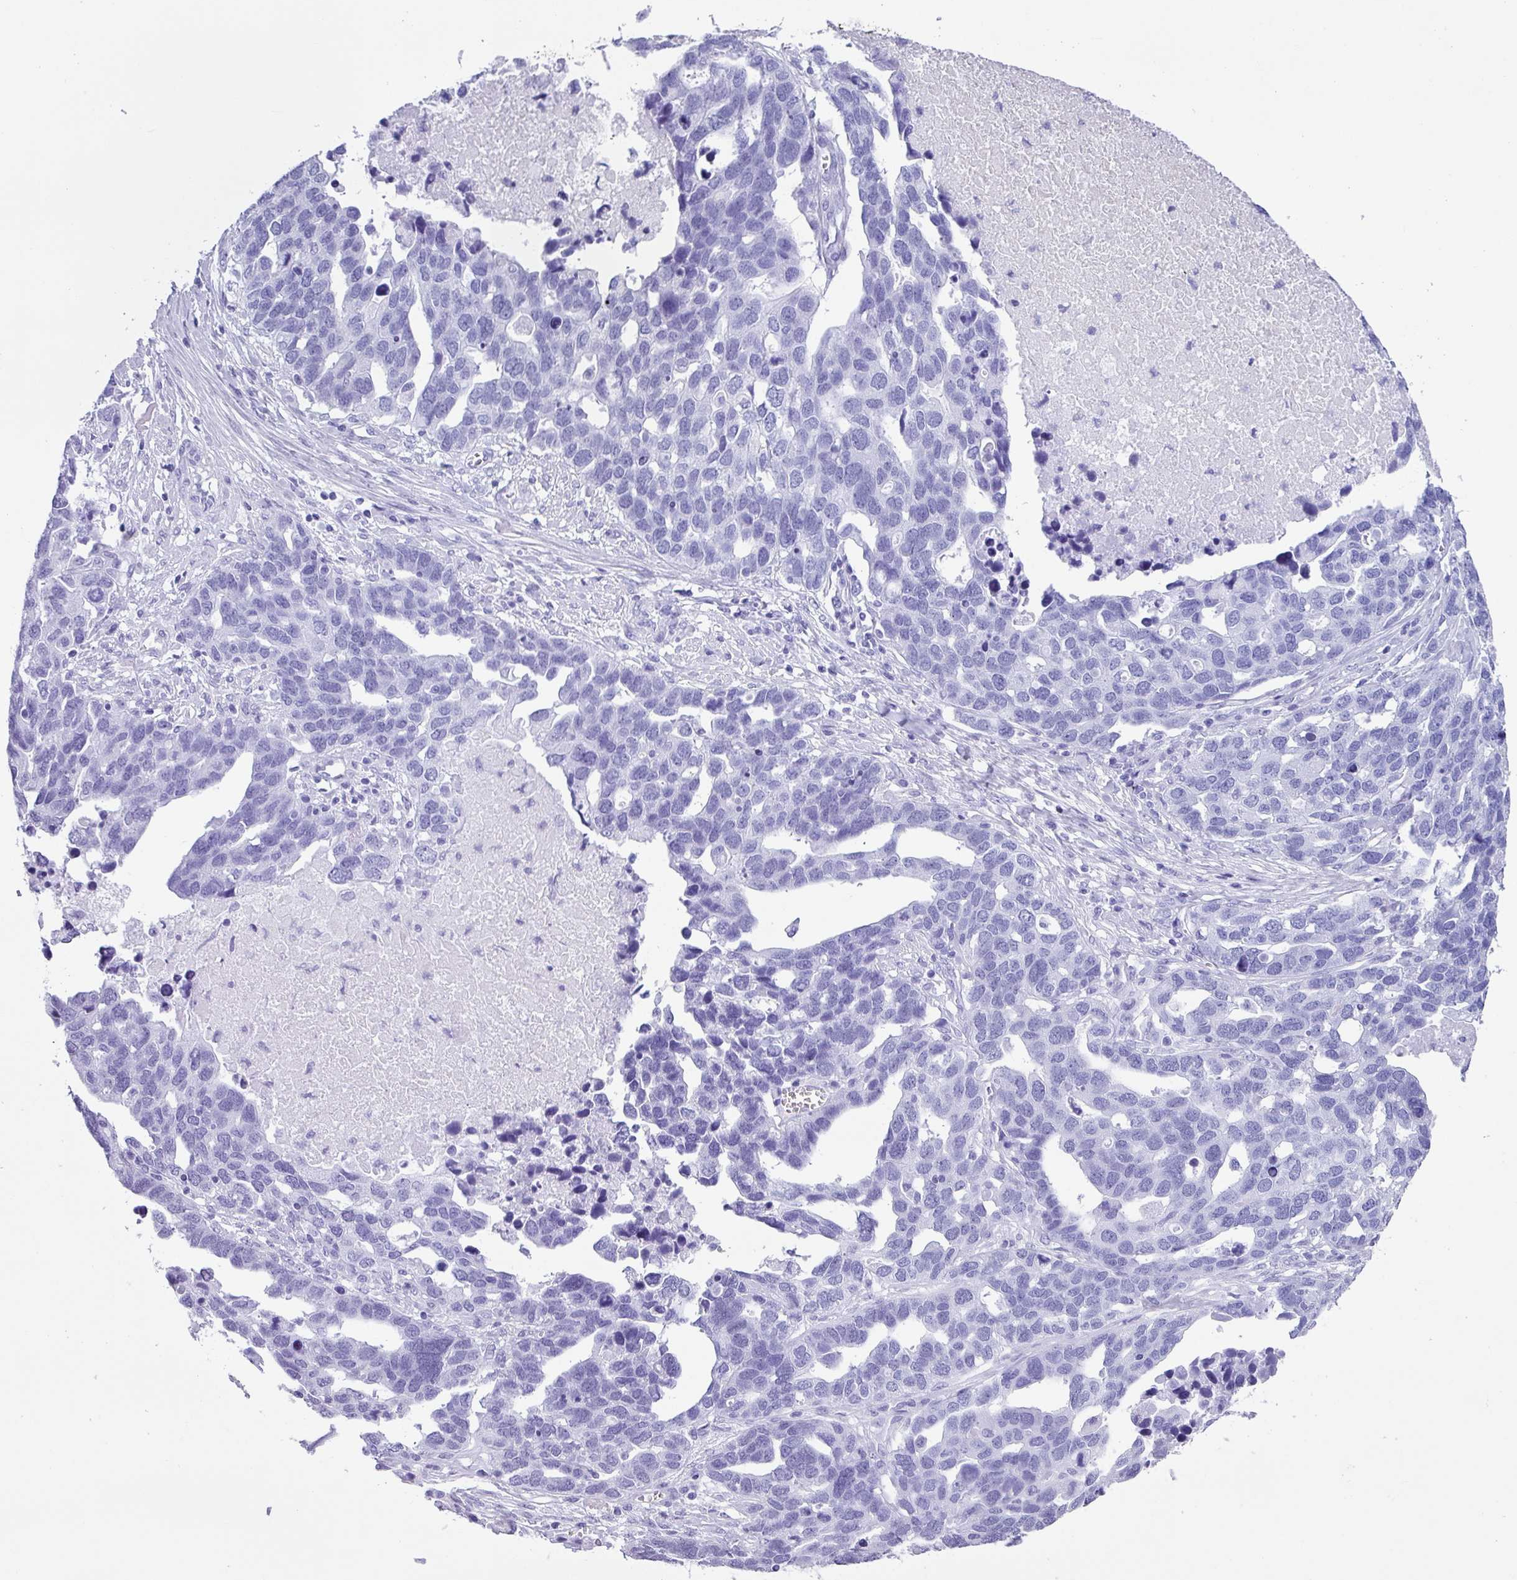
{"staining": {"intensity": "negative", "quantity": "none", "location": "none"}, "tissue": "ovarian cancer", "cell_type": "Tumor cells", "image_type": "cancer", "snomed": [{"axis": "morphology", "description": "Cystadenocarcinoma, serous, NOS"}, {"axis": "topography", "description": "Ovary"}], "caption": "This photomicrograph is of ovarian cancer (serous cystadenocarcinoma) stained with immunohistochemistry (IHC) to label a protein in brown with the nuclei are counter-stained blue. There is no expression in tumor cells.", "gene": "ZNF568", "patient": {"sex": "female", "age": 54}}